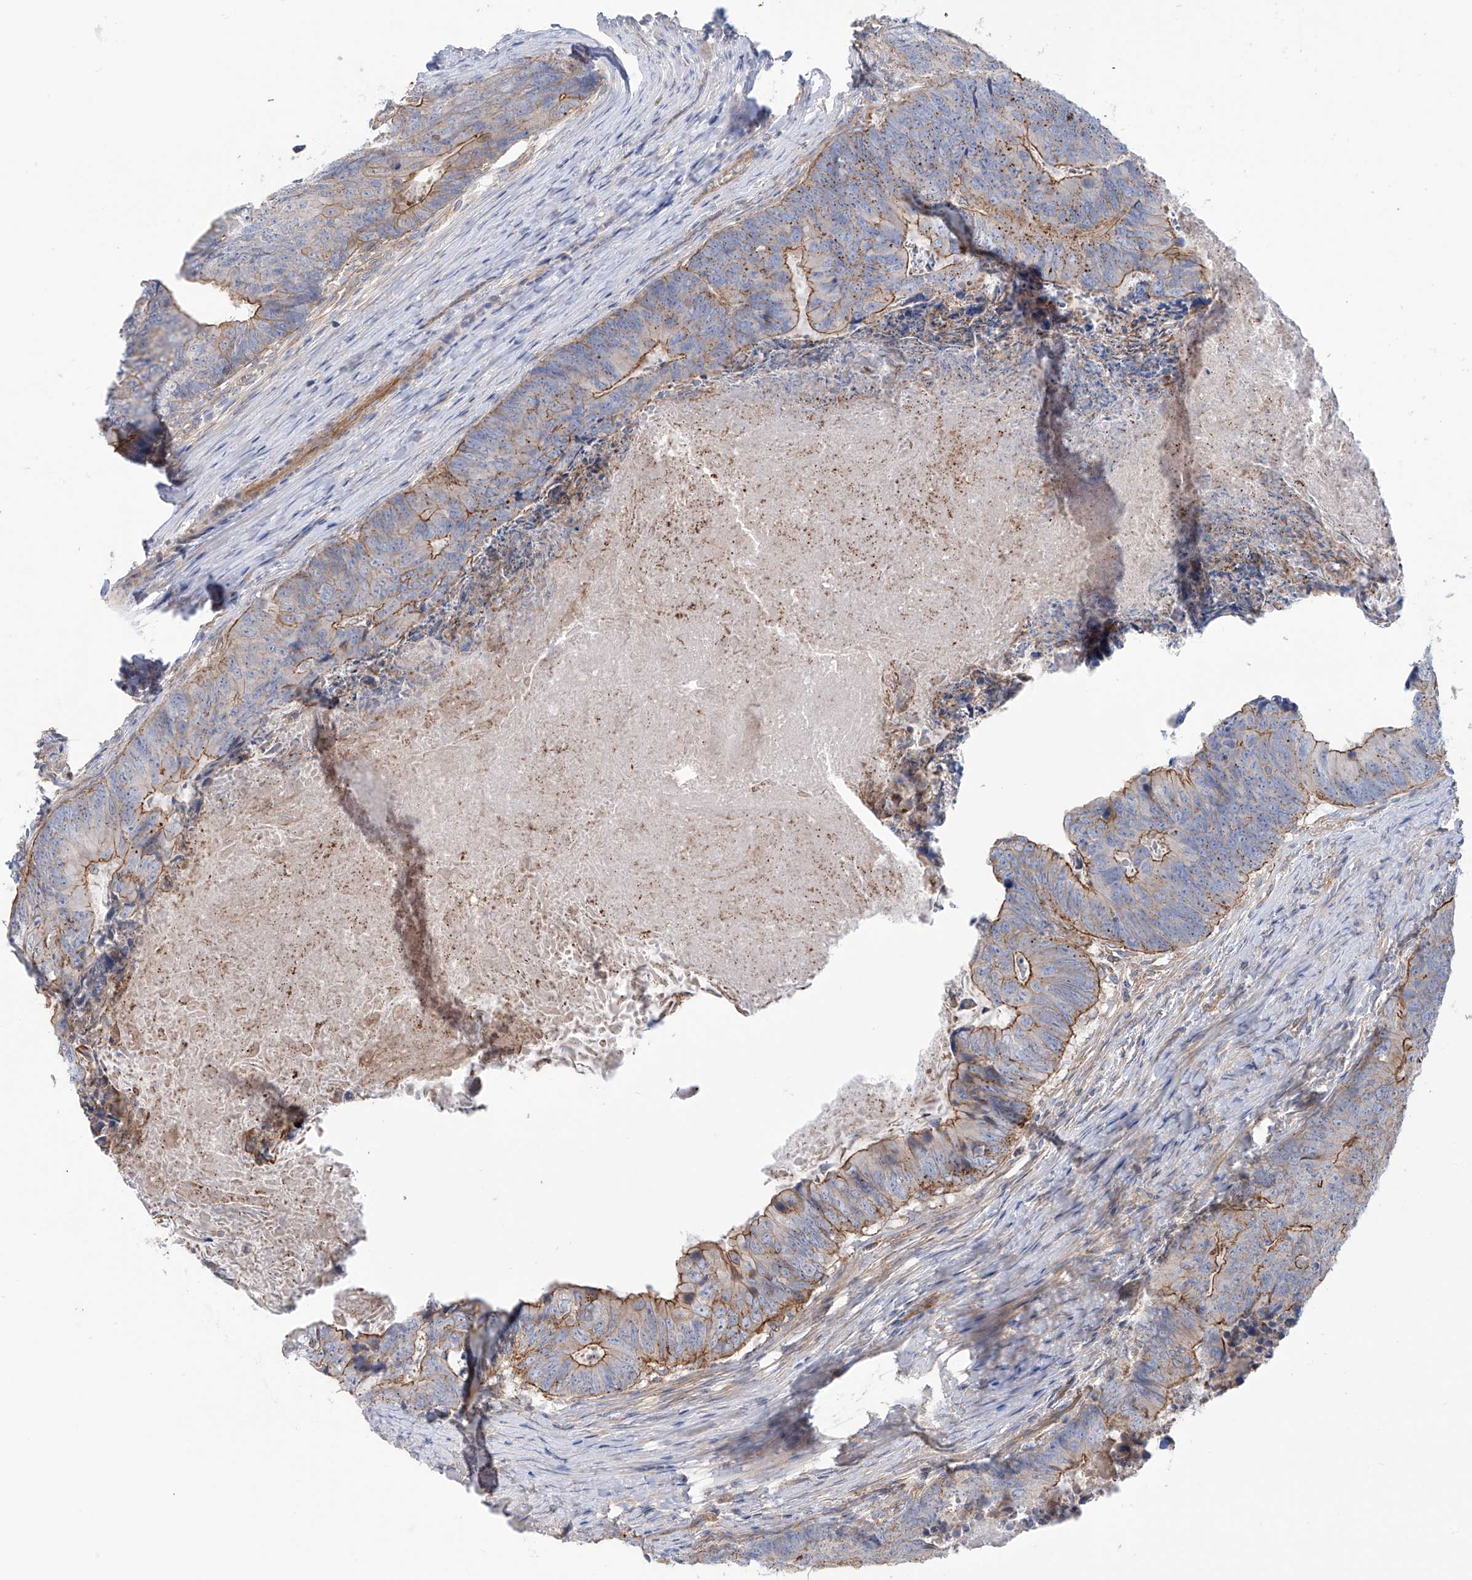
{"staining": {"intensity": "strong", "quantity": "25%-75%", "location": "cytoplasmic/membranous"}, "tissue": "colorectal cancer", "cell_type": "Tumor cells", "image_type": "cancer", "snomed": [{"axis": "morphology", "description": "Adenocarcinoma, NOS"}, {"axis": "topography", "description": "Colon"}], "caption": "This photomicrograph shows immunohistochemistry (IHC) staining of human colorectal cancer, with high strong cytoplasmic/membranous staining in approximately 25%-75% of tumor cells.", "gene": "TMEM209", "patient": {"sex": "female", "age": 67}}